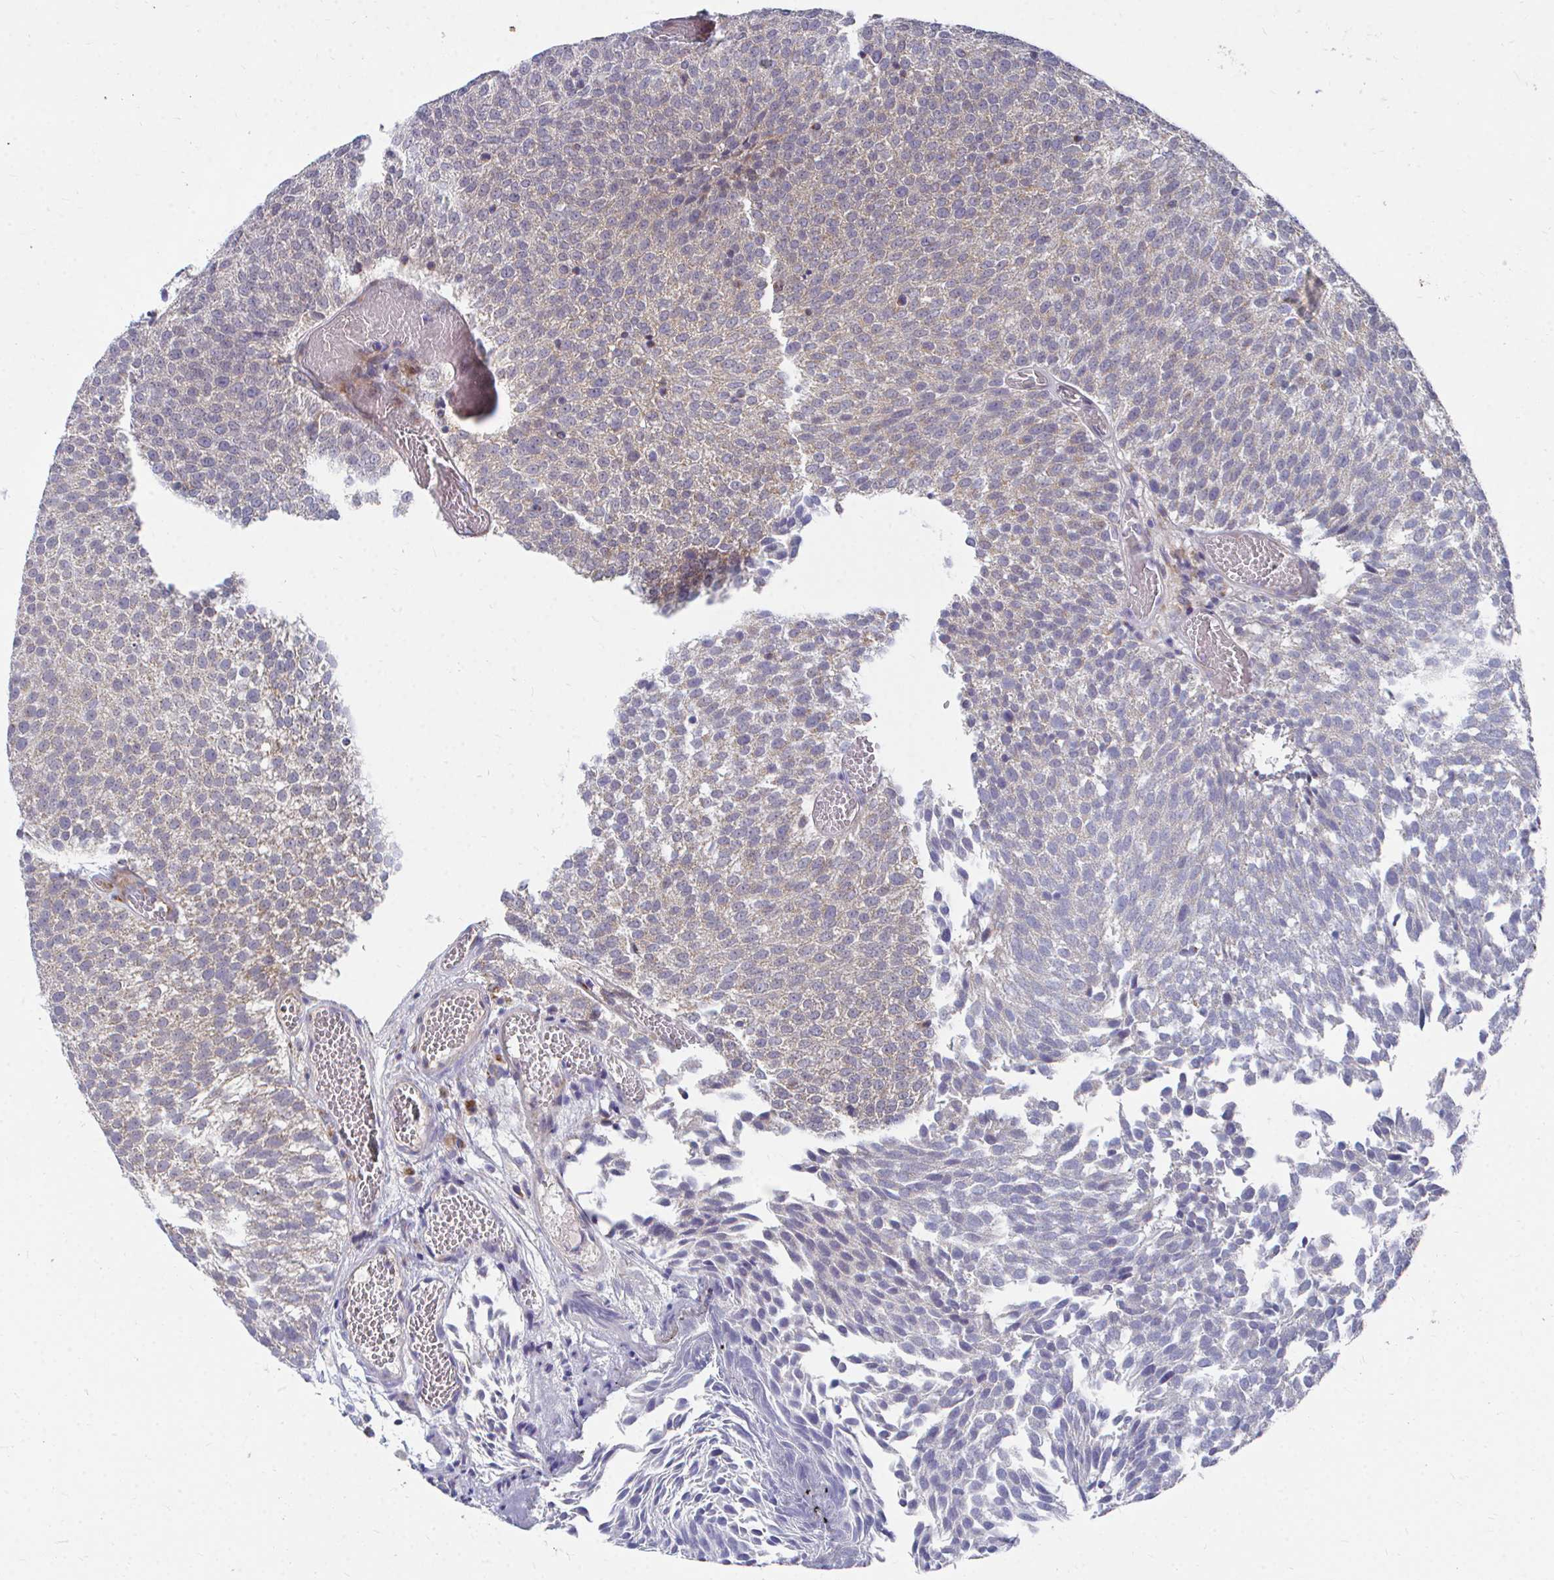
{"staining": {"intensity": "moderate", "quantity": "25%-75%", "location": "cytoplasmic/membranous"}, "tissue": "urothelial cancer", "cell_type": "Tumor cells", "image_type": "cancer", "snomed": [{"axis": "morphology", "description": "Urothelial carcinoma, Low grade"}, {"axis": "topography", "description": "Urinary bladder"}], "caption": "Tumor cells demonstrate medium levels of moderate cytoplasmic/membranous staining in approximately 25%-75% of cells in urothelial cancer. Nuclei are stained in blue.", "gene": "PEX3", "patient": {"sex": "female", "age": 79}}